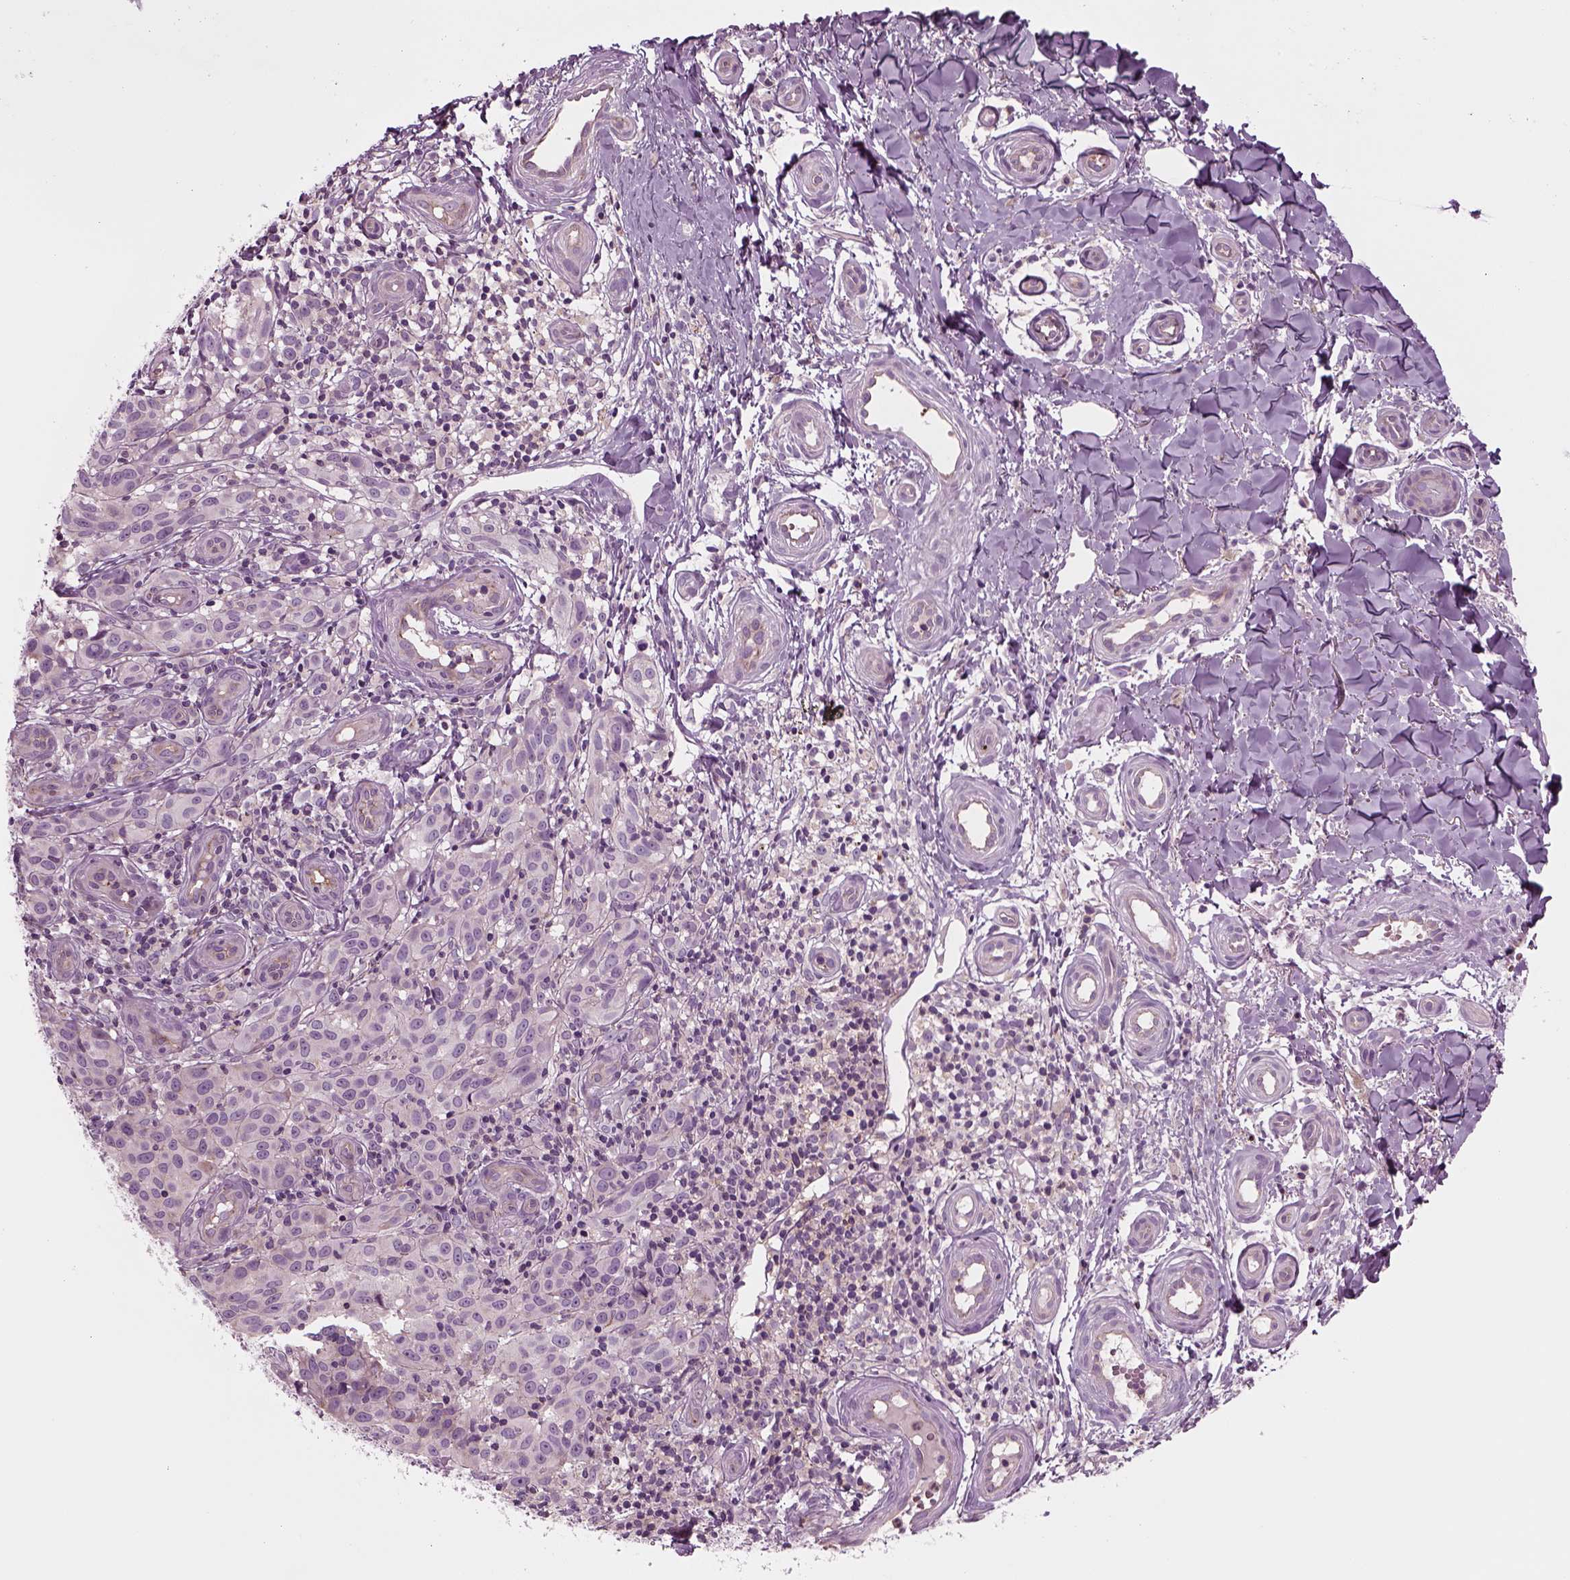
{"staining": {"intensity": "weak", "quantity": "<25%", "location": "cytoplasmic/membranous"}, "tissue": "melanoma", "cell_type": "Tumor cells", "image_type": "cancer", "snomed": [{"axis": "morphology", "description": "Malignant melanoma, NOS"}, {"axis": "topography", "description": "Skin"}], "caption": "This is a histopathology image of IHC staining of melanoma, which shows no positivity in tumor cells.", "gene": "SLC2A3", "patient": {"sex": "female", "age": 53}}